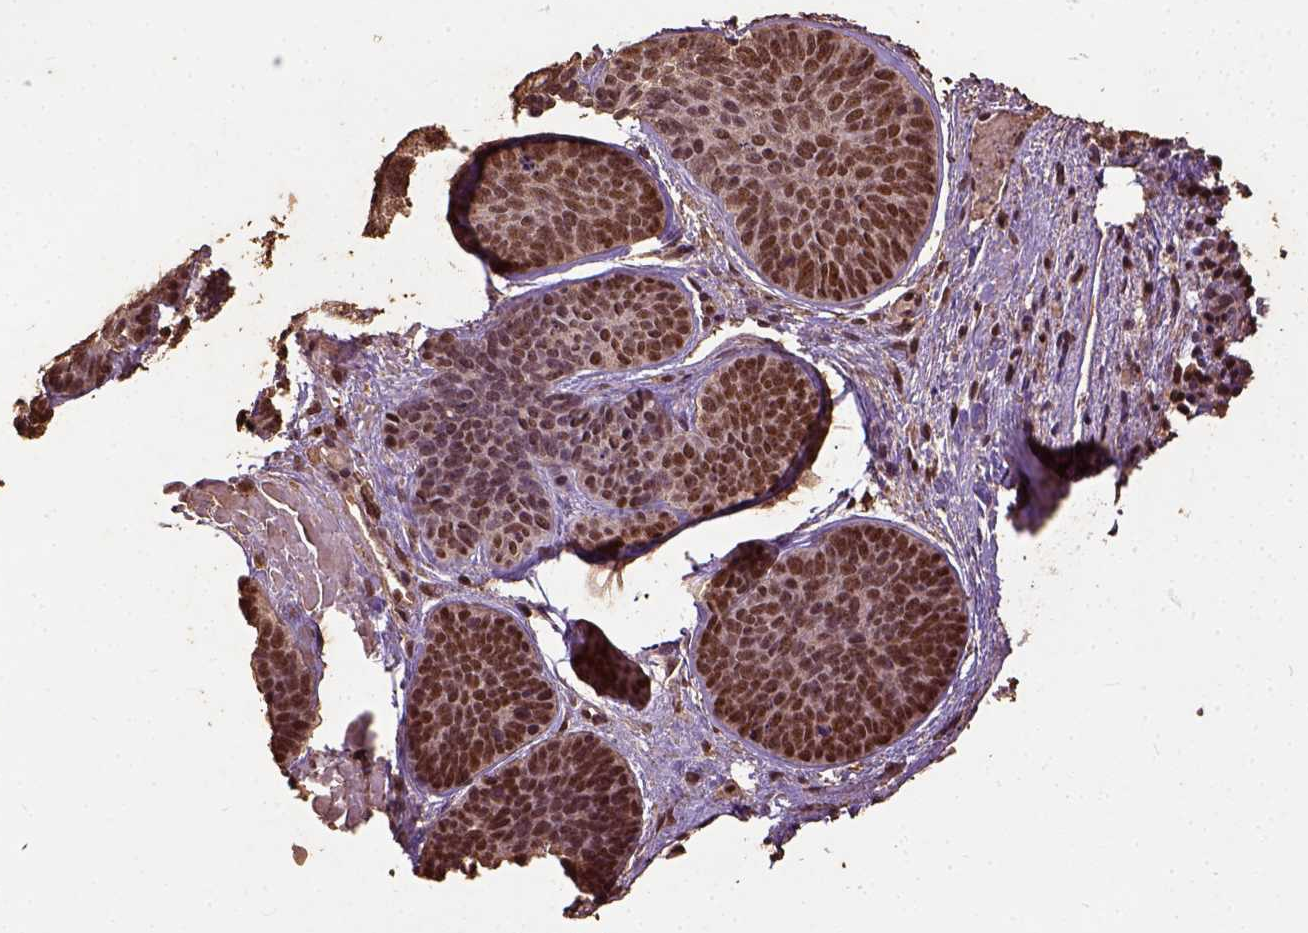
{"staining": {"intensity": "strong", "quantity": ">75%", "location": "nuclear"}, "tissue": "skin cancer", "cell_type": "Tumor cells", "image_type": "cancer", "snomed": [{"axis": "morphology", "description": "Basal cell carcinoma"}, {"axis": "topography", "description": "Skin"}], "caption": "Immunohistochemical staining of skin cancer (basal cell carcinoma) exhibits high levels of strong nuclear protein staining in about >75% of tumor cells. The staining was performed using DAB (3,3'-diaminobenzidine) to visualize the protein expression in brown, while the nuclei were stained in blue with hematoxylin (Magnification: 20x).", "gene": "NACC1", "patient": {"sex": "female", "age": 82}}